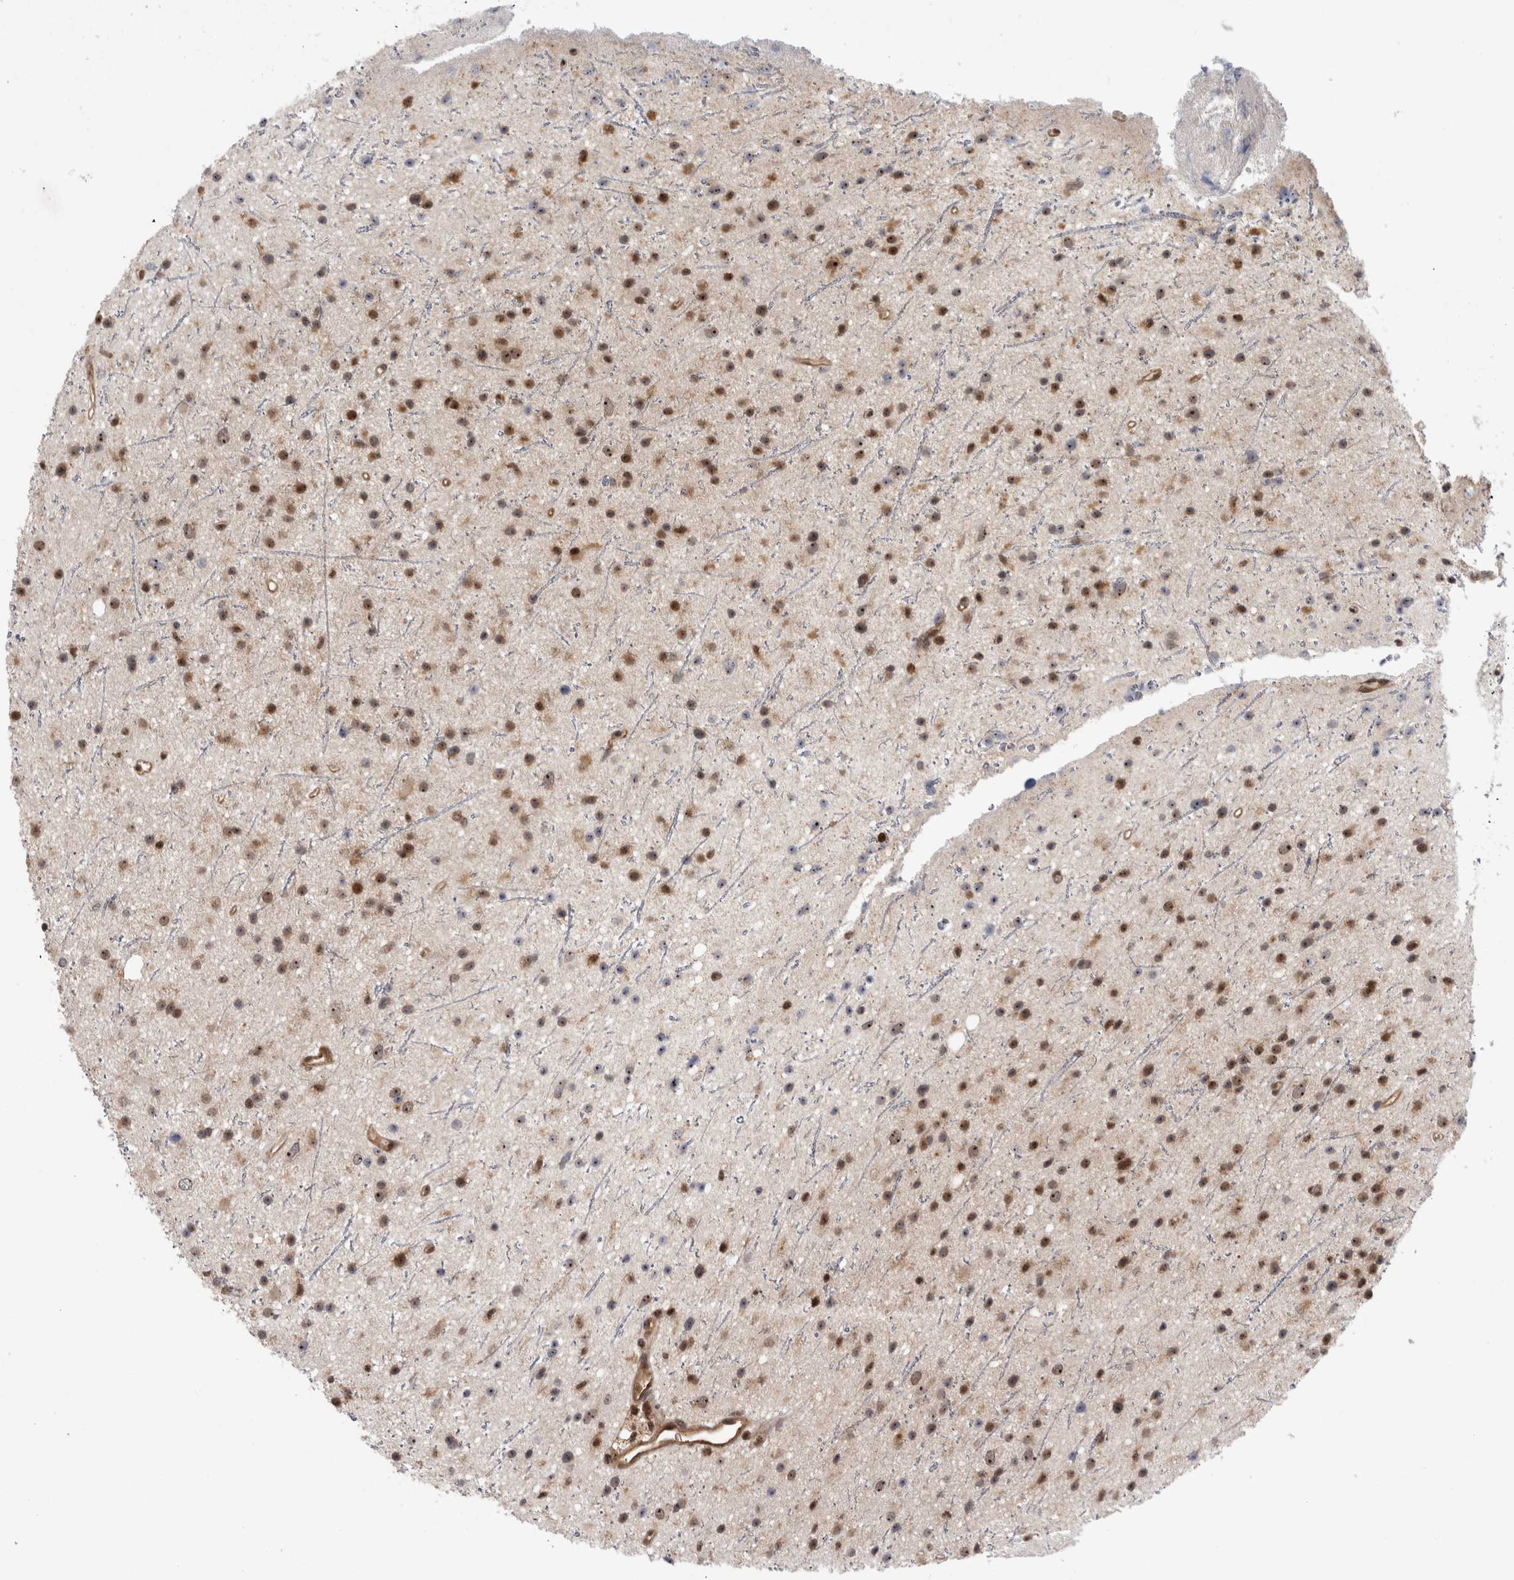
{"staining": {"intensity": "moderate", "quantity": ">75%", "location": "nuclear"}, "tissue": "glioma", "cell_type": "Tumor cells", "image_type": "cancer", "snomed": [{"axis": "morphology", "description": "Glioma, malignant, Low grade"}, {"axis": "topography", "description": "Cerebral cortex"}], "caption": "This photomicrograph shows IHC staining of malignant low-grade glioma, with medium moderate nuclear positivity in about >75% of tumor cells.", "gene": "TDRD7", "patient": {"sex": "female", "age": 39}}